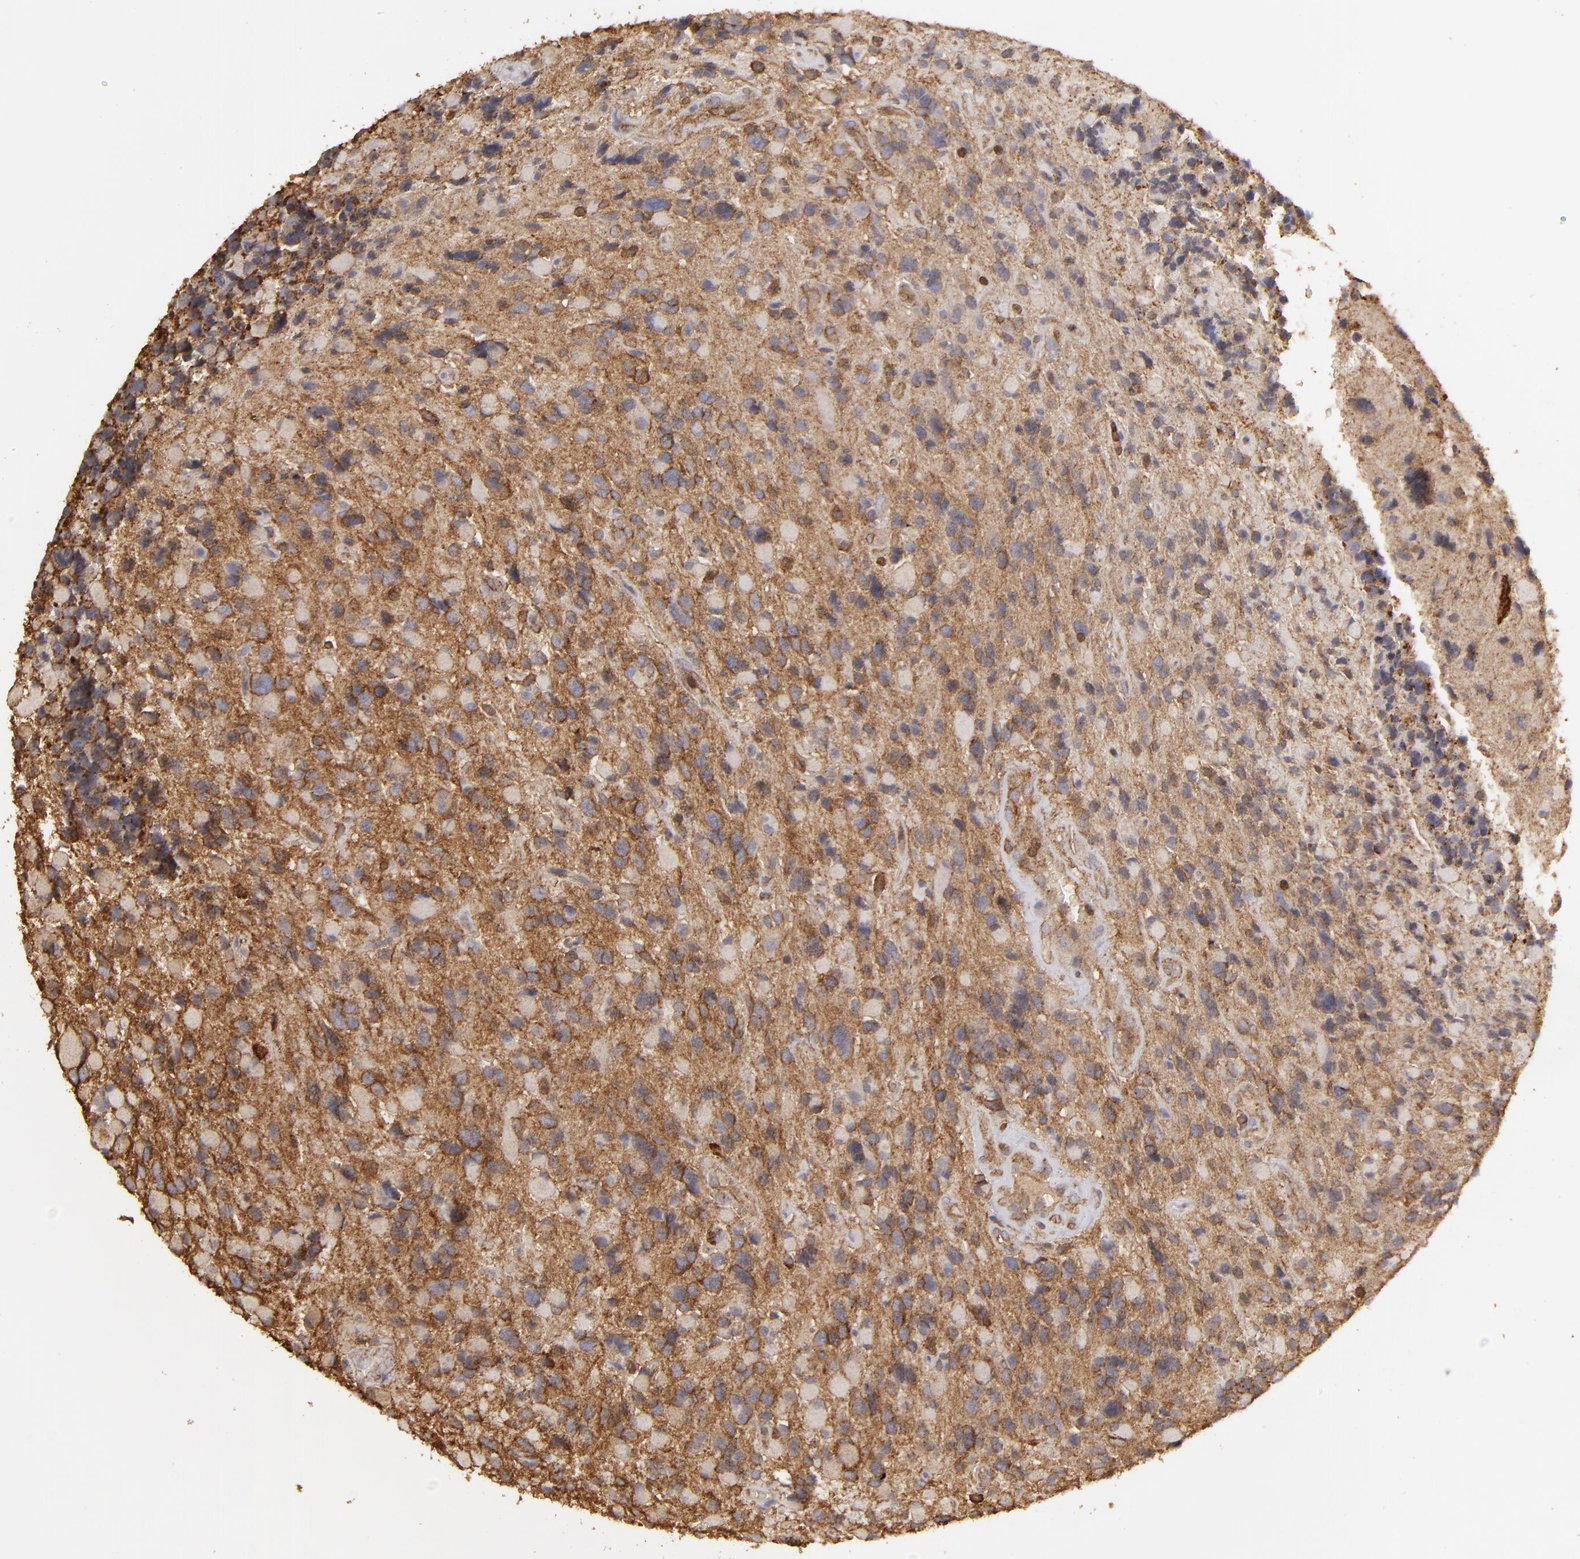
{"staining": {"intensity": "strong", "quantity": ">75%", "location": "cytoplasmic/membranous"}, "tissue": "glioma", "cell_type": "Tumor cells", "image_type": "cancer", "snomed": [{"axis": "morphology", "description": "Glioma, malignant, High grade"}, {"axis": "topography", "description": "Brain"}], "caption": "Immunohistochemistry image of neoplastic tissue: glioma stained using immunohistochemistry (IHC) reveals high levels of strong protein expression localized specifically in the cytoplasmic/membranous of tumor cells, appearing as a cytoplasmic/membranous brown color.", "gene": "ACTB", "patient": {"sex": "female", "age": 37}}